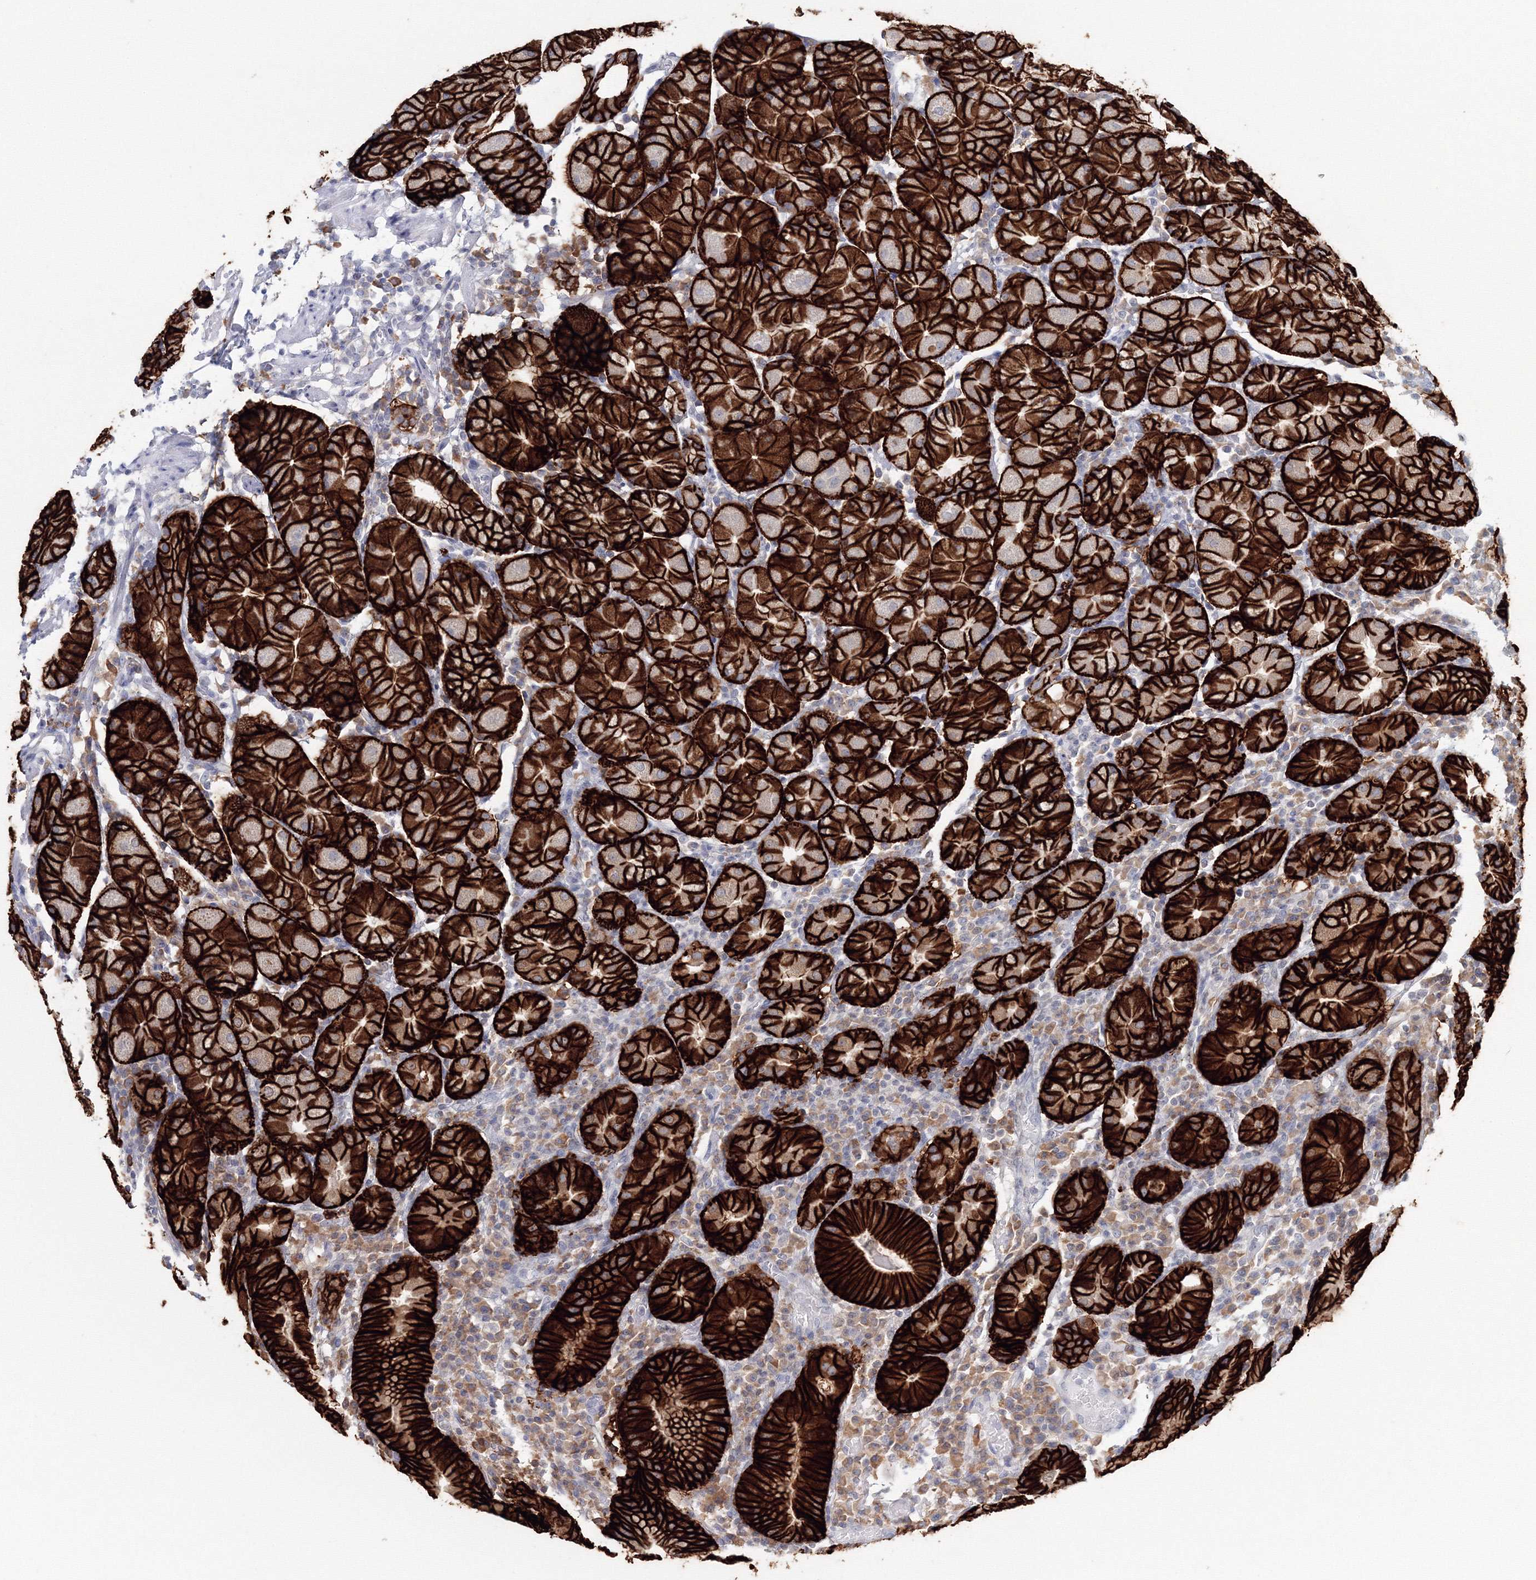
{"staining": {"intensity": "strong", "quantity": "25%-75%", "location": "cytoplasmic/membranous"}, "tissue": "stomach", "cell_type": "Glandular cells", "image_type": "normal", "snomed": [{"axis": "morphology", "description": "Normal tissue, NOS"}, {"axis": "topography", "description": "Stomach"}, {"axis": "topography", "description": "Stomach, lower"}], "caption": "Brown immunohistochemical staining in benign human stomach shows strong cytoplasmic/membranous staining in about 25%-75% of glandular cells. Using DAB (brown) and hematoxylin (blue) stains, captured at high magnification using brightfield microscopy.", "gene": "VSIG1", "patient": {"sex": "female", "age": 75}}